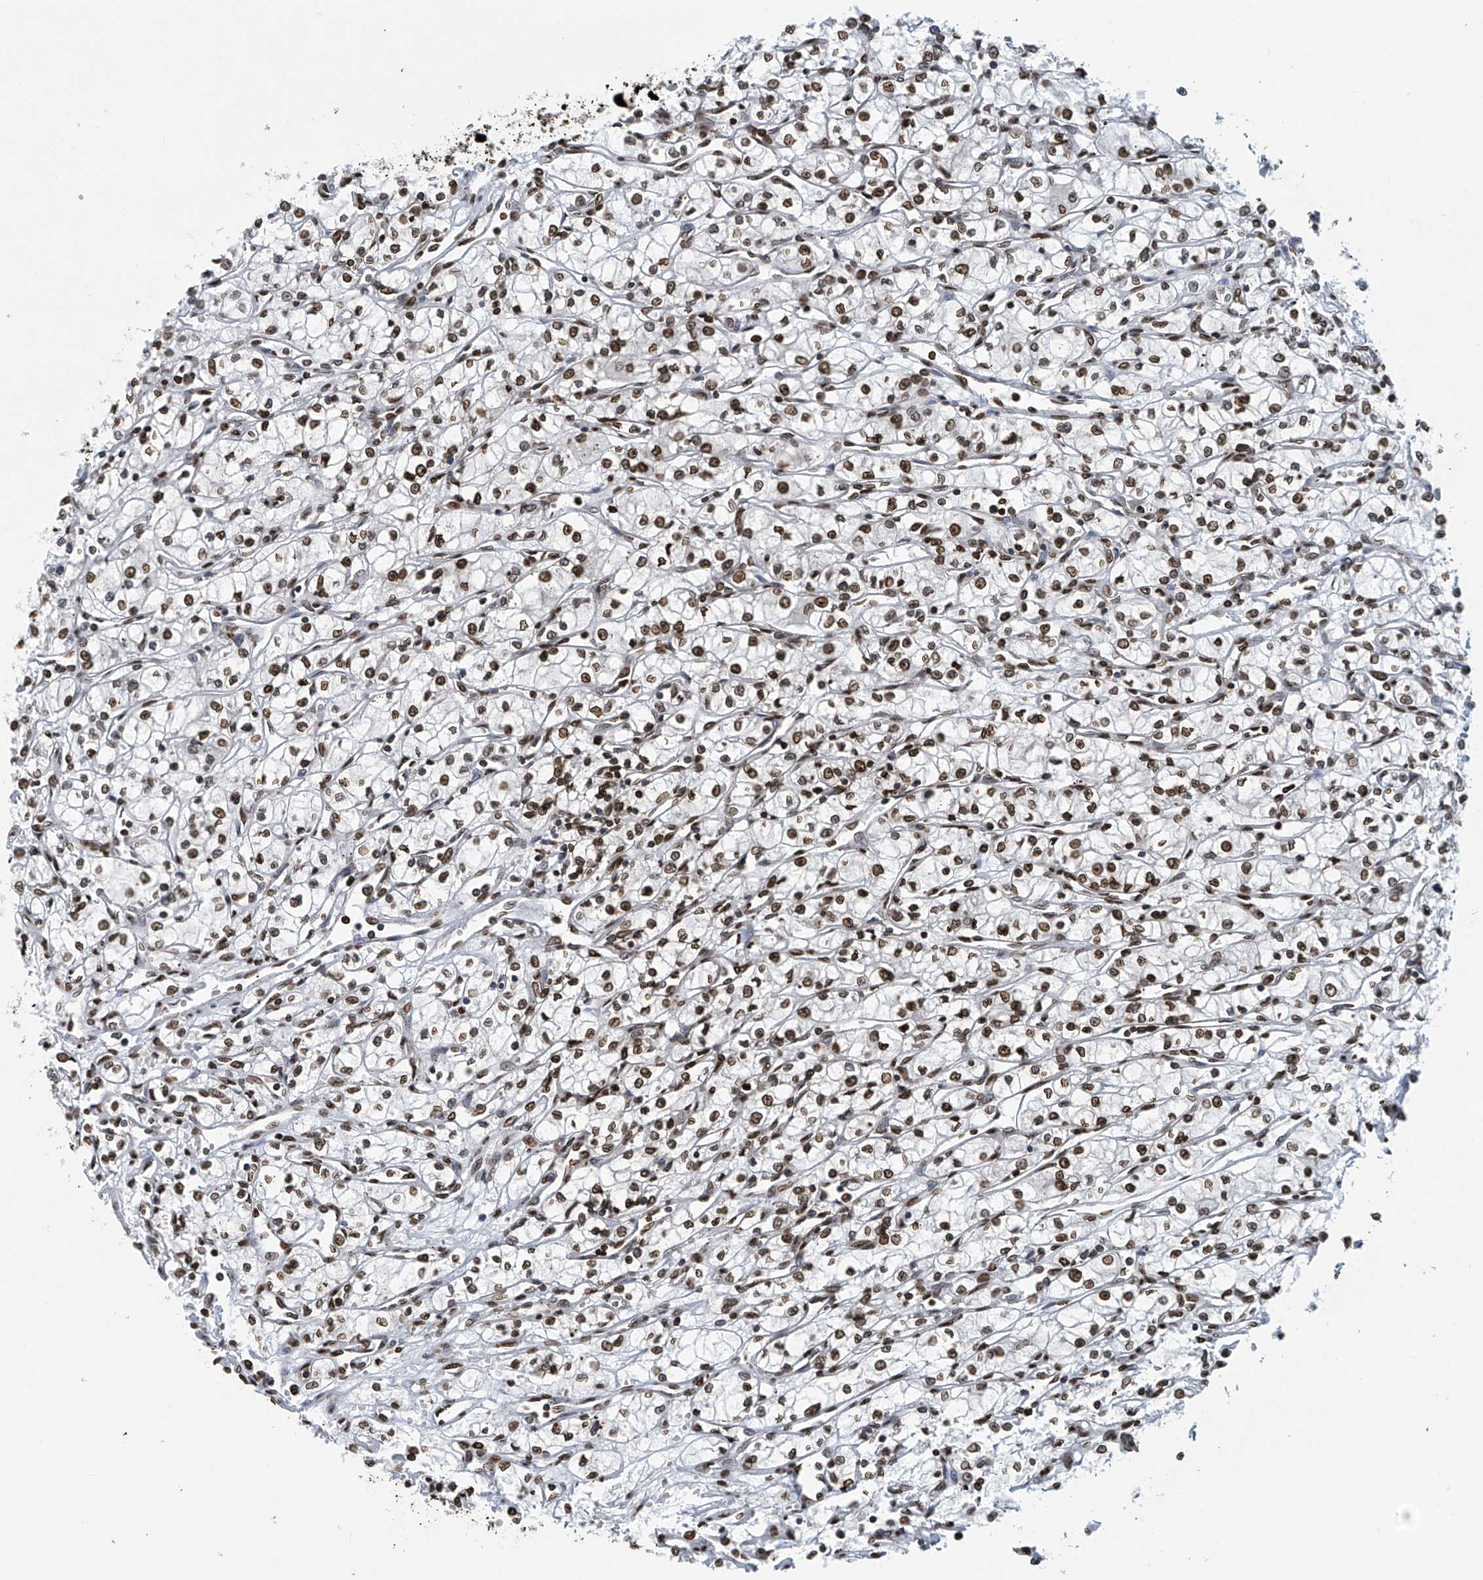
{"staining": {"intensity": "moderate", "quantity": ">75%", "location": "nuclear"}, "tissue": "renal cancer", "cell_type": "Tumor cells", "image_type": "cancer", "snomed": [{"axis": "morphology", "description": "Adenocarcinoma, NOS"}, {"axis": "topography", "description": "Kidney"}], "caption": "A medium amount of moderate nuclear expression is present in about >75% of tumor cells in adenocarcinoma (renal) tissue.", "gene": "DPPA2", "patient": {"sex": "male", "age": 59}}